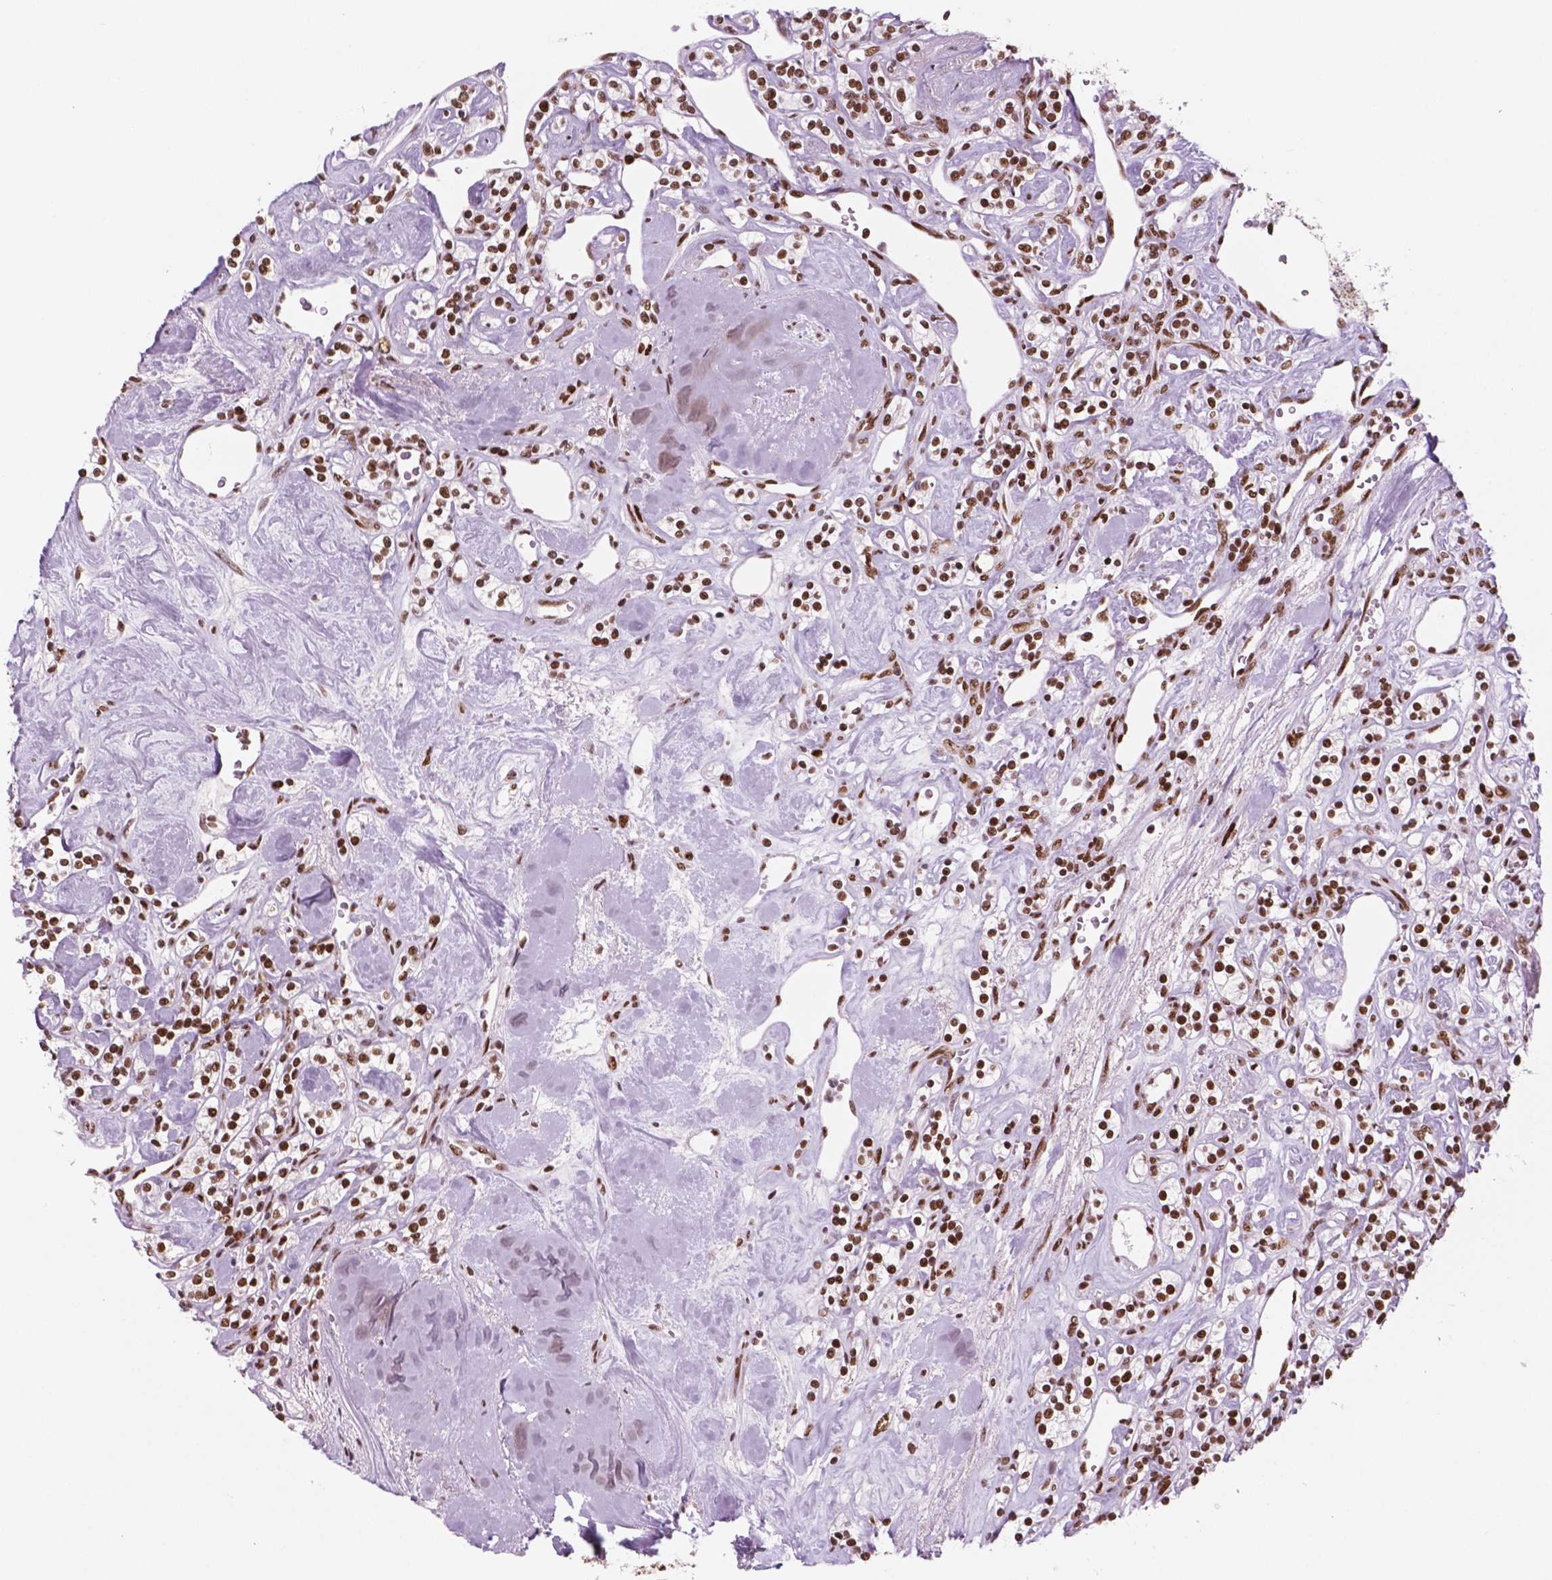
{"staining": {"intensity": "moderate", "quantity": ">75%", "location": "nuclear"}, "tissue": "renal cancer", "cell_type": "Tumor cells", "image_type": "cancer", "snomed": [{"axis": "morphology", "description": "Adenocarcinoma, NOS"}, {"axis": "topography", "description": "Kidney"}], "caption": "Brown immunohistochemical staining in renal adenocarcinoma demonstrates moderate nuclear expression in approximately >75% of tumor cells.", "gene": "MSH6", "patient": {"sex": "male", "age": 77}}